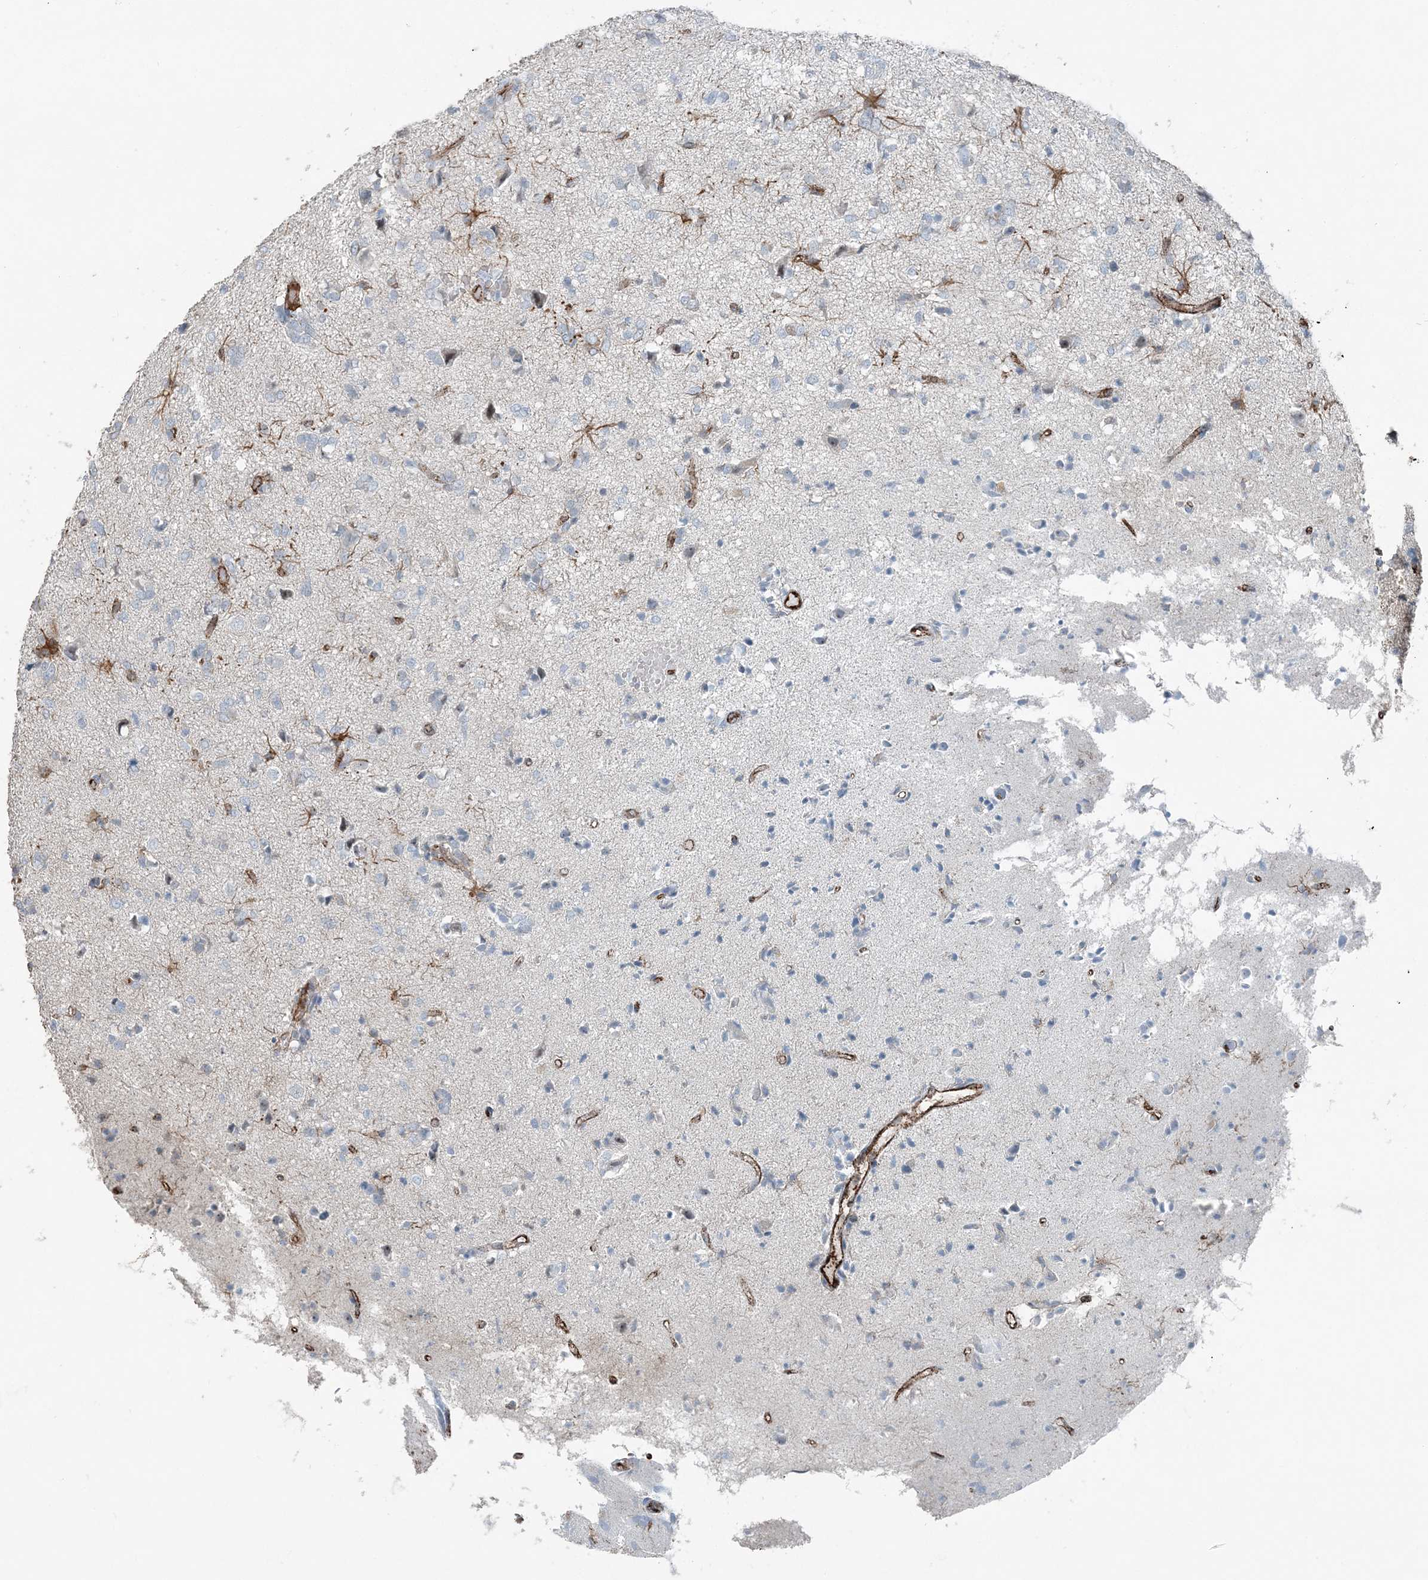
{"staining": {"intensity": "negative", "quantity": "none", "location": "none"}, "tissue": "glioma", "cell_type": "Tumor cells", "image_type": "cancer", "snomed": [{"axis": "morphology", "description": "Glioma, malignant, High grade"}, {"axis": "topography", "description": "Brain"}], "caption": "Histopathology image shows no significant protein positivity in tumor cells of glioma. (DAB (3,3'-diaminobenzidine) IHC visualized using brightfield microscopy, high magnification).", "gene": "ELOVL7", "patient": {"sex": "female", "age": 59}}